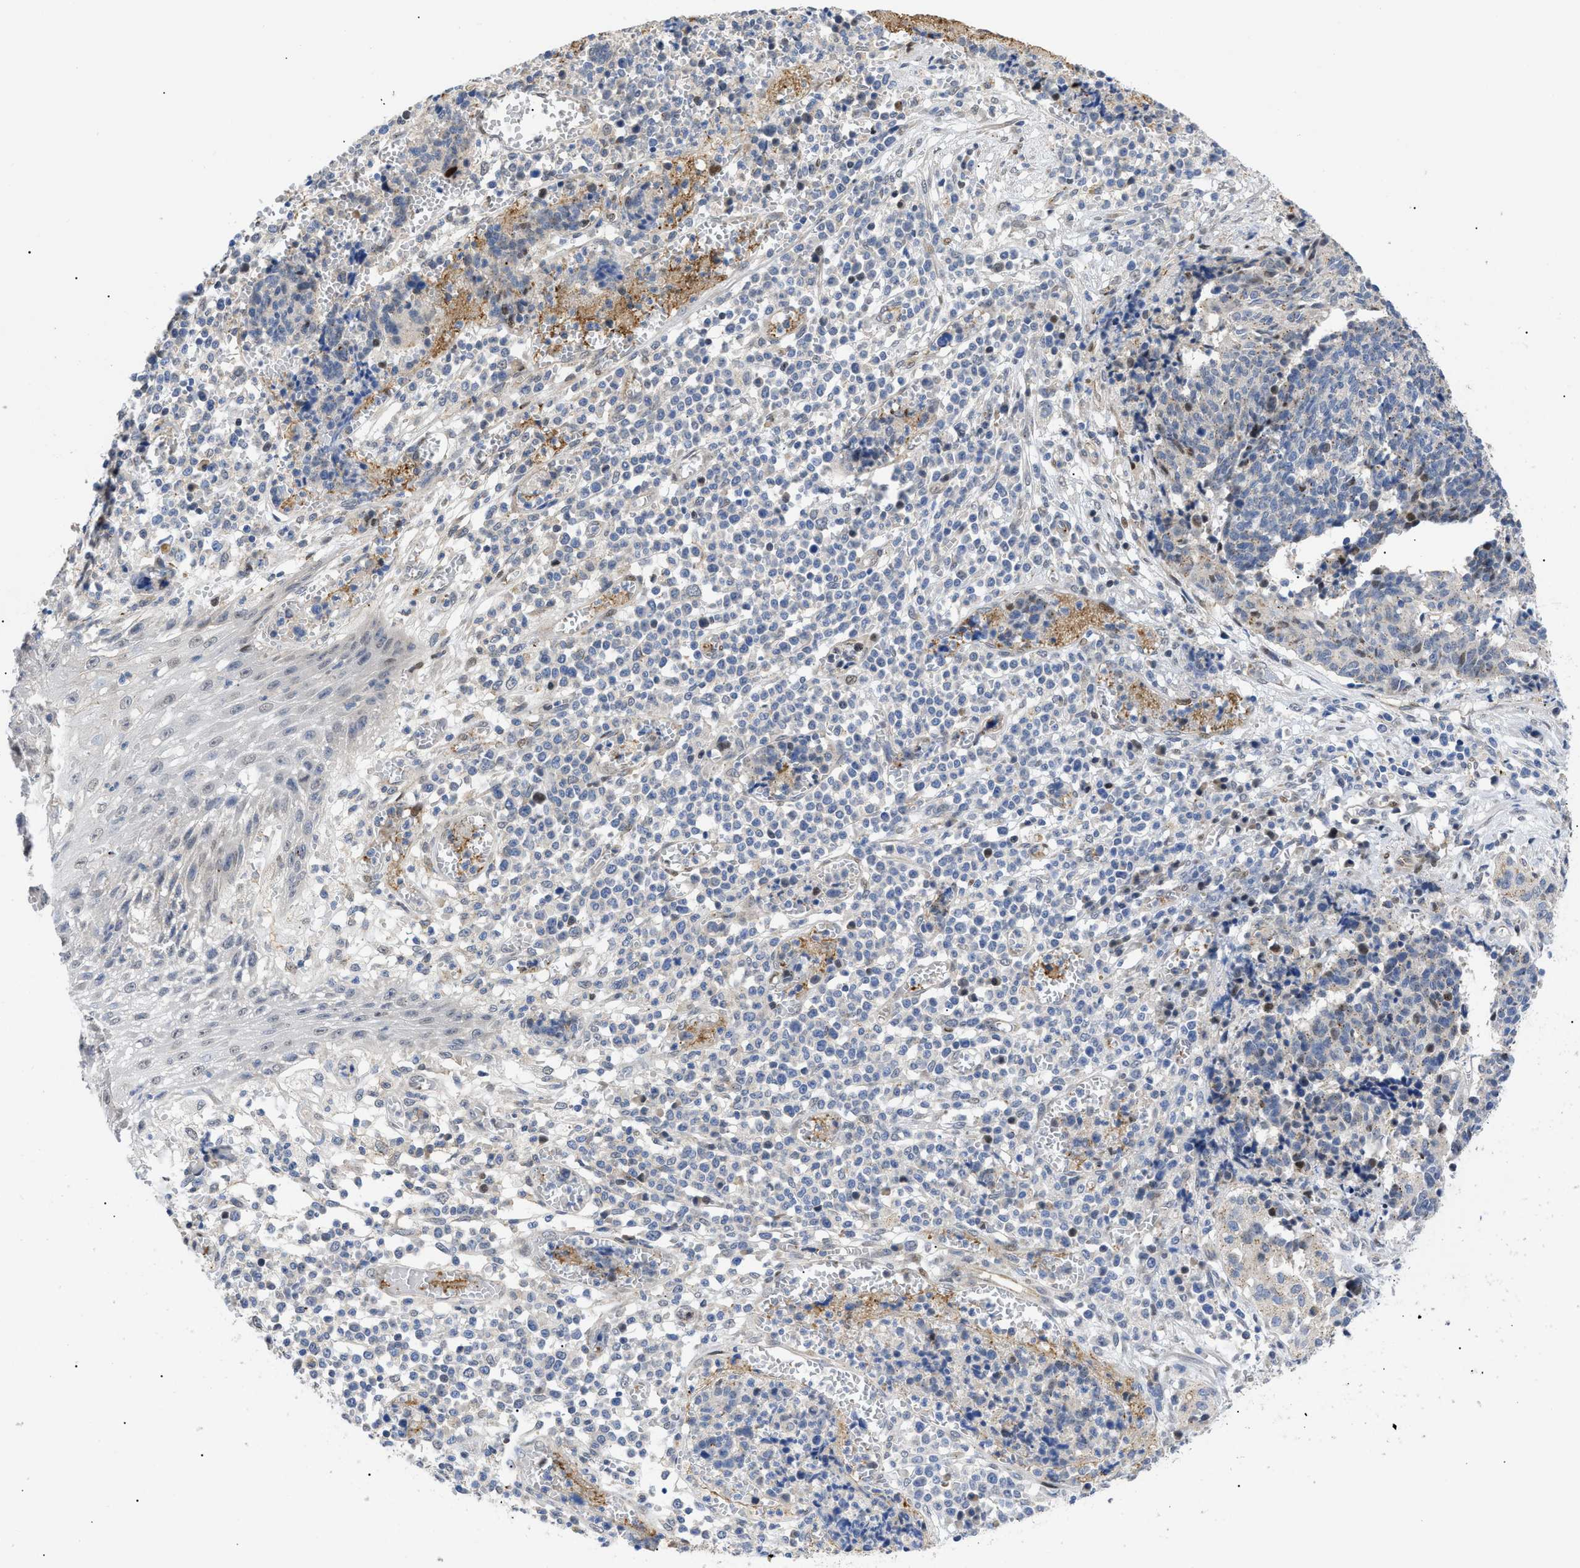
{"staining": {"intensity": "weak", "quantity": "<25%", "location": "nuclear"}, "tissue": "cervical cancer", "cell_type": "Tumor cells", "image_type": "cancer", "snomed": [{"axis": "morphology", "description": "Squamous cell carcinoma, NOS"}, {"axis": "topography", "description": "Cervix"}], "caption": "Tumor cells are negative for protein expression in human cervical cancer.", "gene": "SFXN5", "patient": {"sex": "female", "age": 35}}